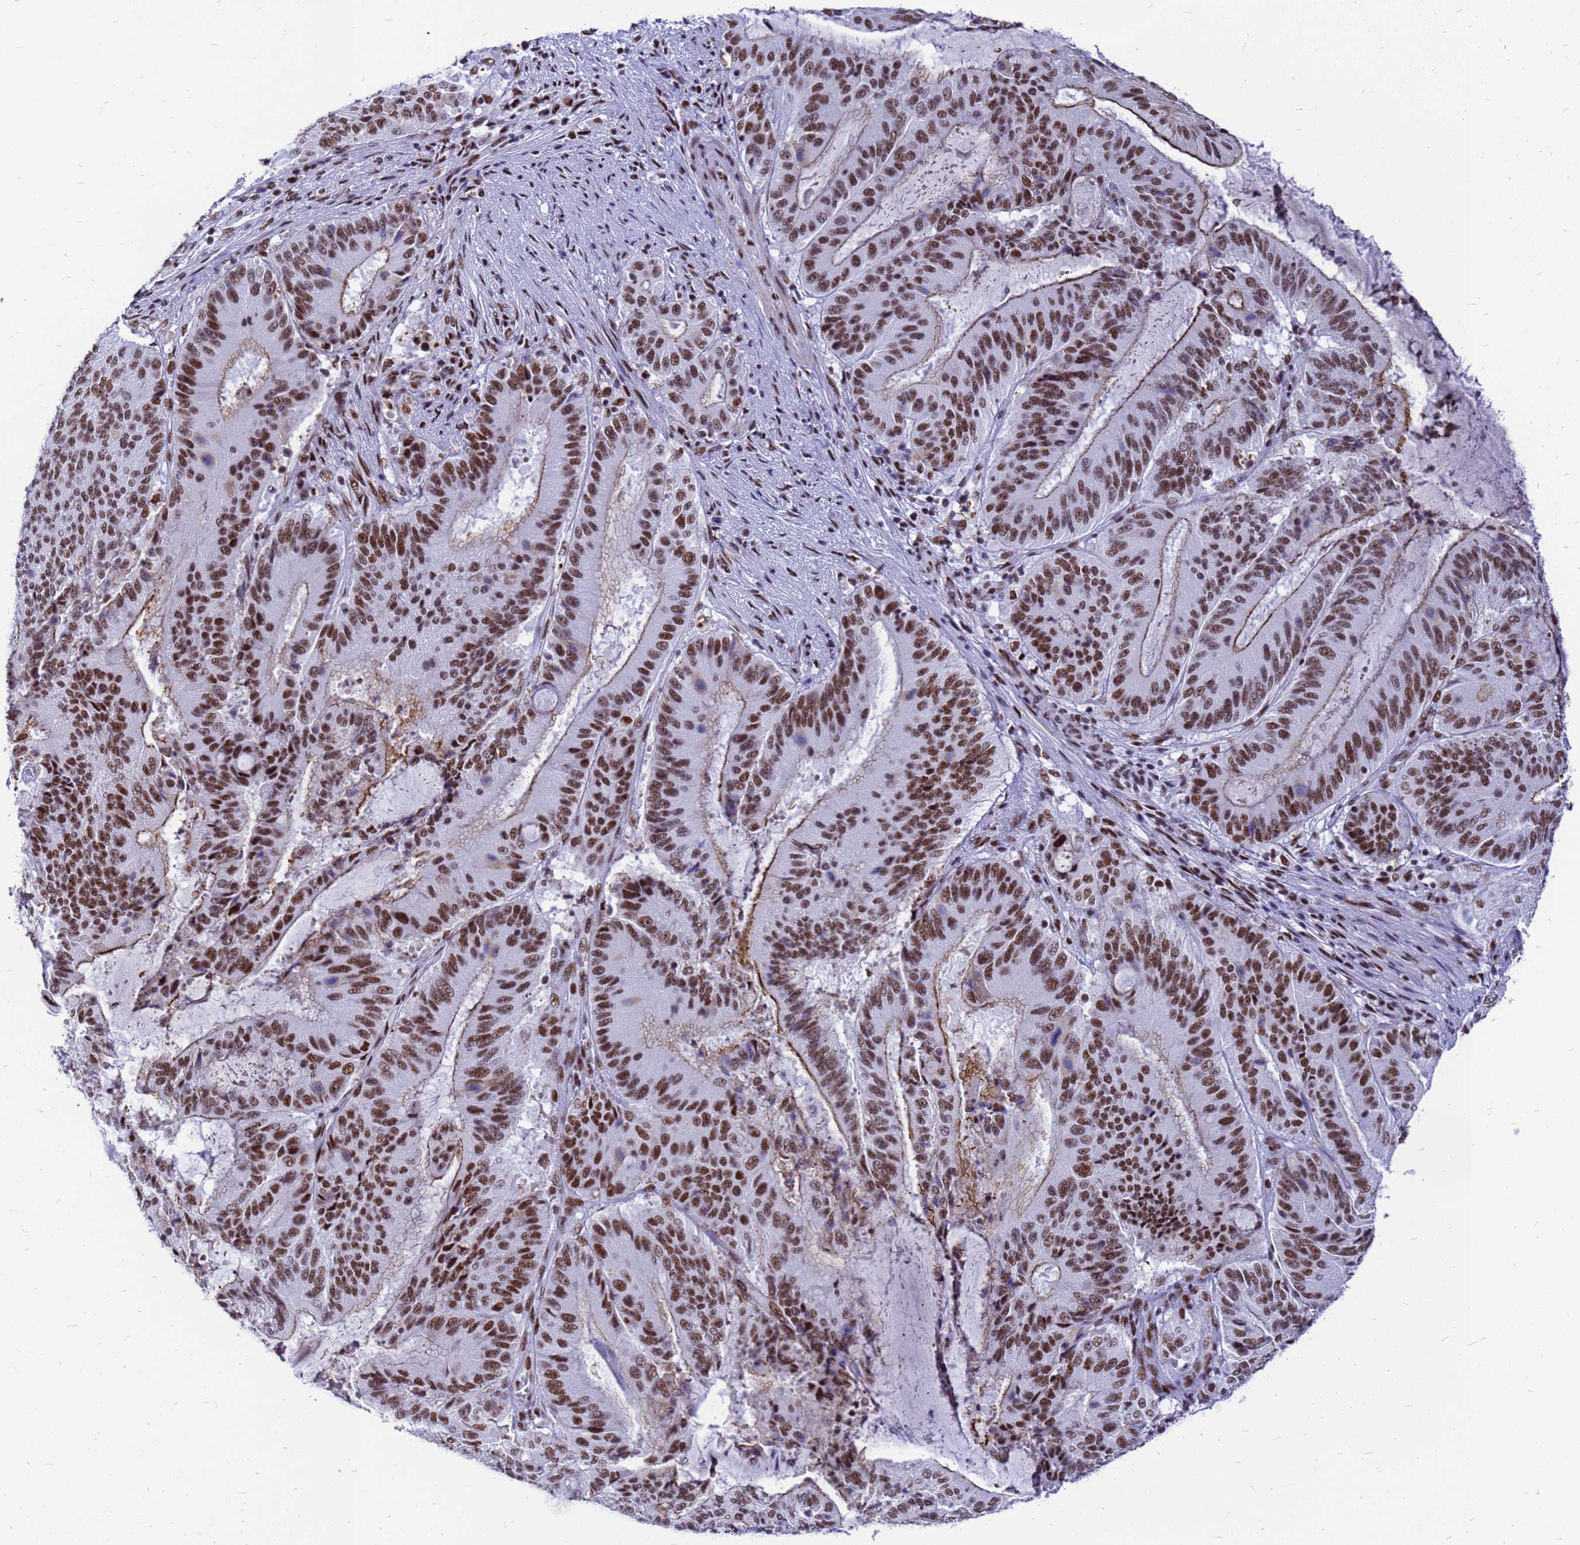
{"staining": {"intensity": "strong", "quantity": ">75%", "location": "cytoplasmic/membranous,nuclear"}, "tissue": "liver cancer", "cell_type": "Tumor cells", "image_type": "cancer", "snomed": [{"axis": "morphology", "description": "Normal tissue, NOS"}, {"axis": "morphology", "description": "Cholangiocarcinoma"}, {"axis": "topography", "description": "Liver"}, {"axis": "topography", "description": "Peripheral nerve tissue"}], "caption": "An image of cholangiocarcinoma (liver) stained for a protein demonstrates strong cytoplasmic/membranous and nuclear brown staining in tumor cells. (DAB (3,3'-diaminobenzidine) = brown stain, brightfield microscopy at high magnification).", "gene": "SART3", "patient": {"sex": "female", "age": 73}}